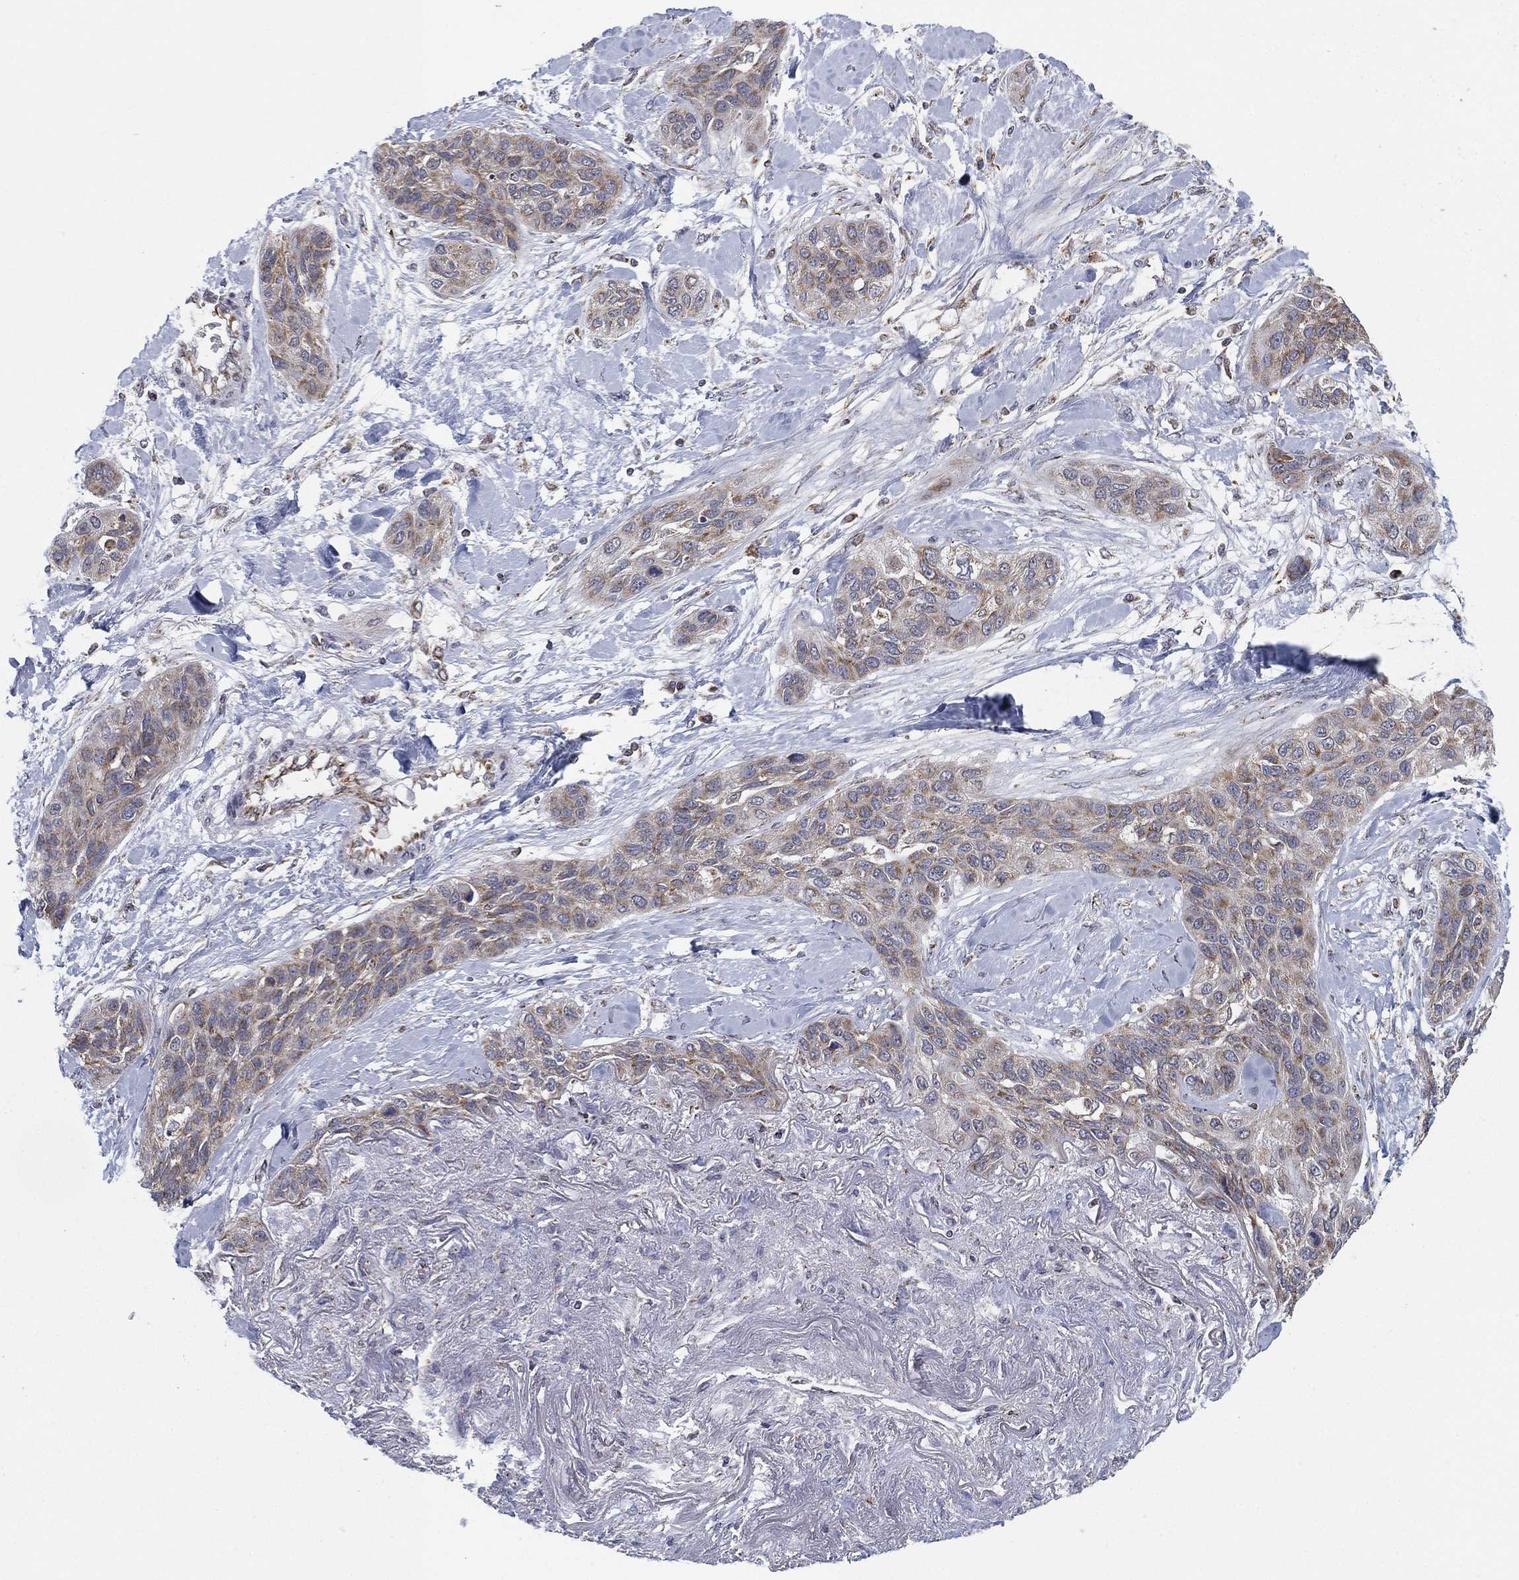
{"staining": {"intensity": "weak", "quantity": "25%-75%", "location": "cytoplasmic/membranous"}, "tissue": "lung cancer", "cell_type": "Tumor cells", "image_type": "cancer", "snomed": [{"axis": "morphology", "description": "Squamous cell carcinoma, NOS"}, {"axis": "topography", "description": "Lung"}], "caption": "High-magnification brightfield microscopy of lung cancer (squamous cell carcinoma) stained with DAB (3,3'-diaminobenzidine) (brown) and counterstained with hematoxylin (blue). tumor cells exhibit weak cytoplasmic/membranous staining is present in about25%-75% of cells.", "gene": "PSMG4", "patient": {"sex": "female", "age": 70}}